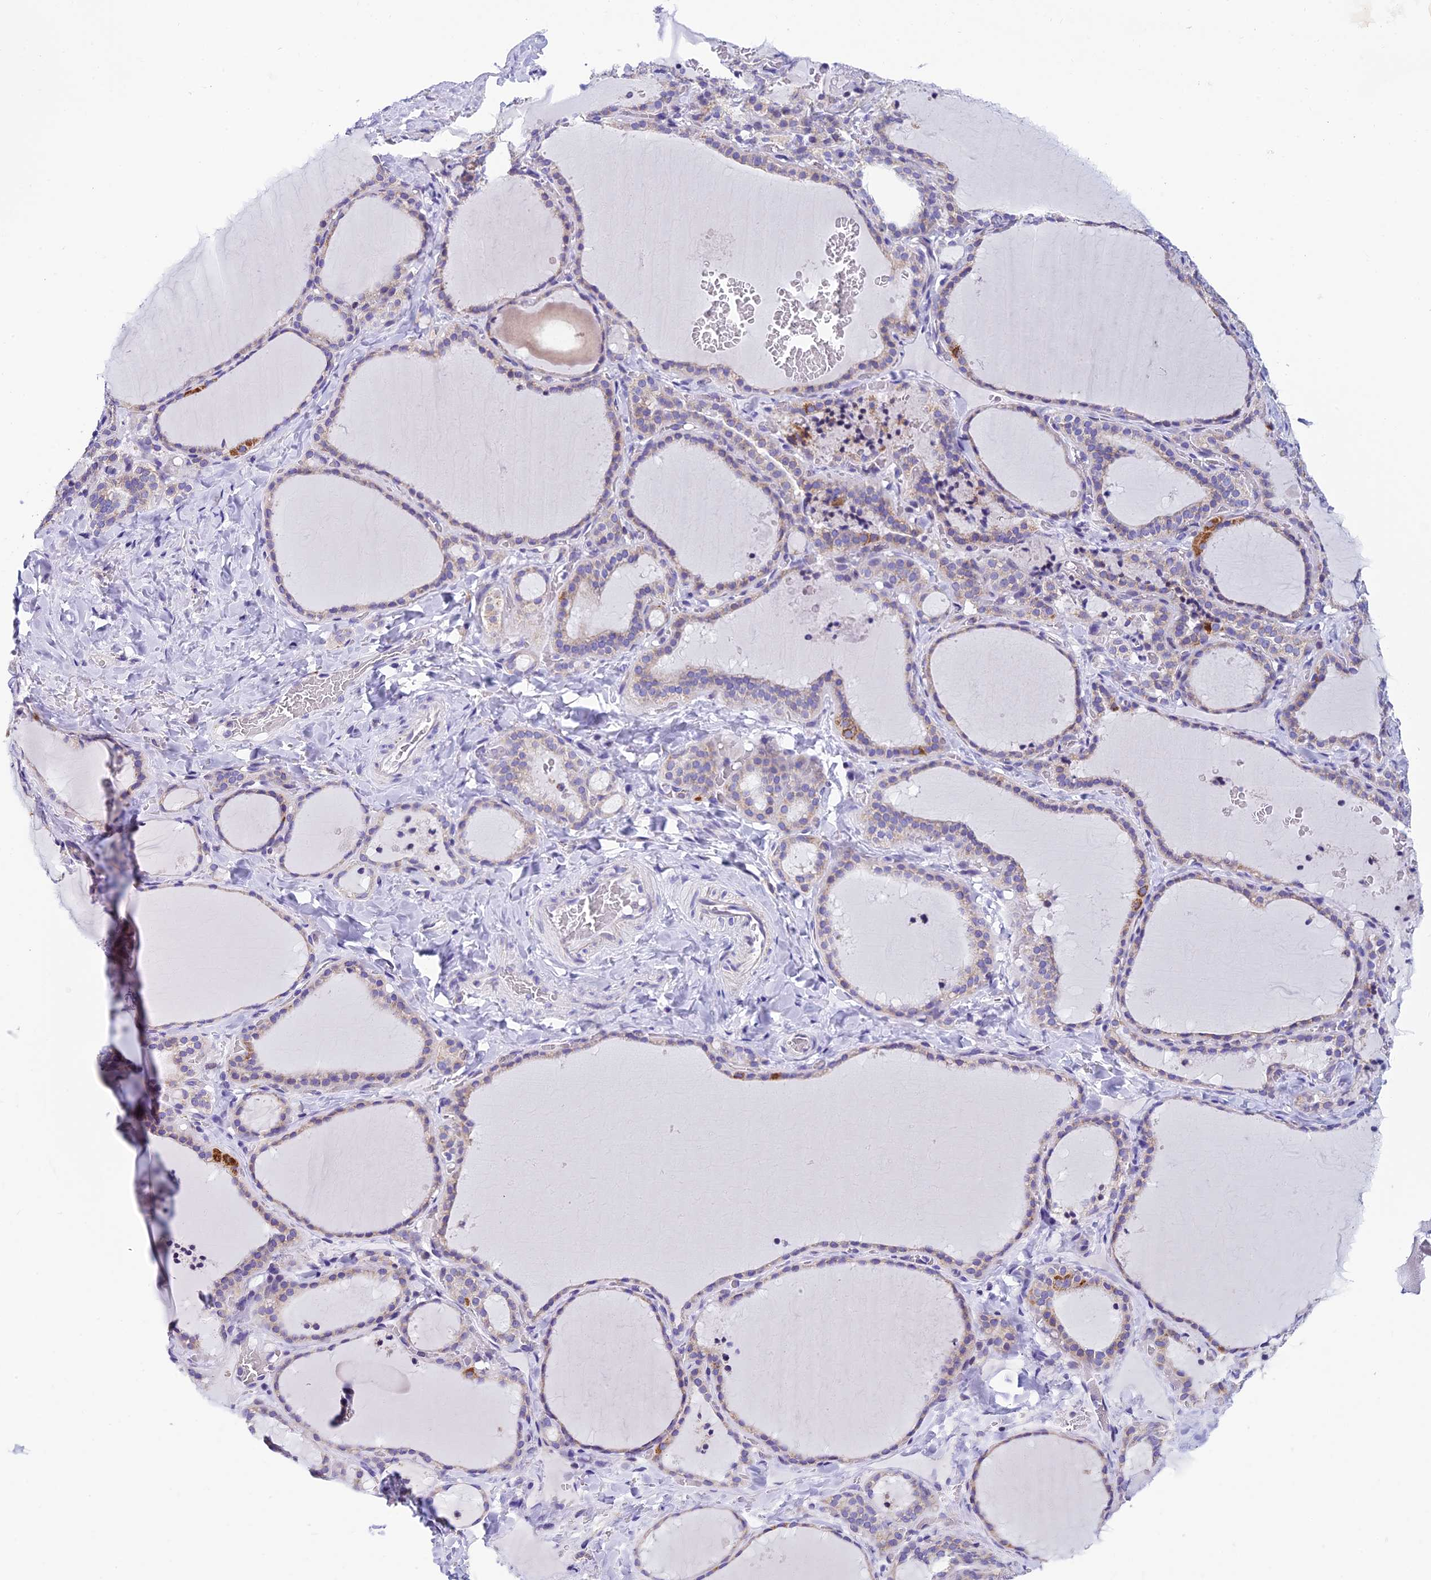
{"staining": {"intensity": "moderate", "quantity": "<25%", "location": "cytoplasmic/membranous"}, "tissue": "thyroid gland", "cell_type": "Glandular cells", "image_type": "normal", "snomed": [{"axis": "morphology", "description": "Normal tissue, NOS"}, {"axis": "topography", "description": "Thyroid gland"}], "caption": "The histopathology image reveals staining of unremarkable thyroid gland, revealing moderate cytoplasmic/membranous protein staining (brown color) within glandular cells.", "gene": "REEP4", "patient": {"sex": "female", "age": 22}}